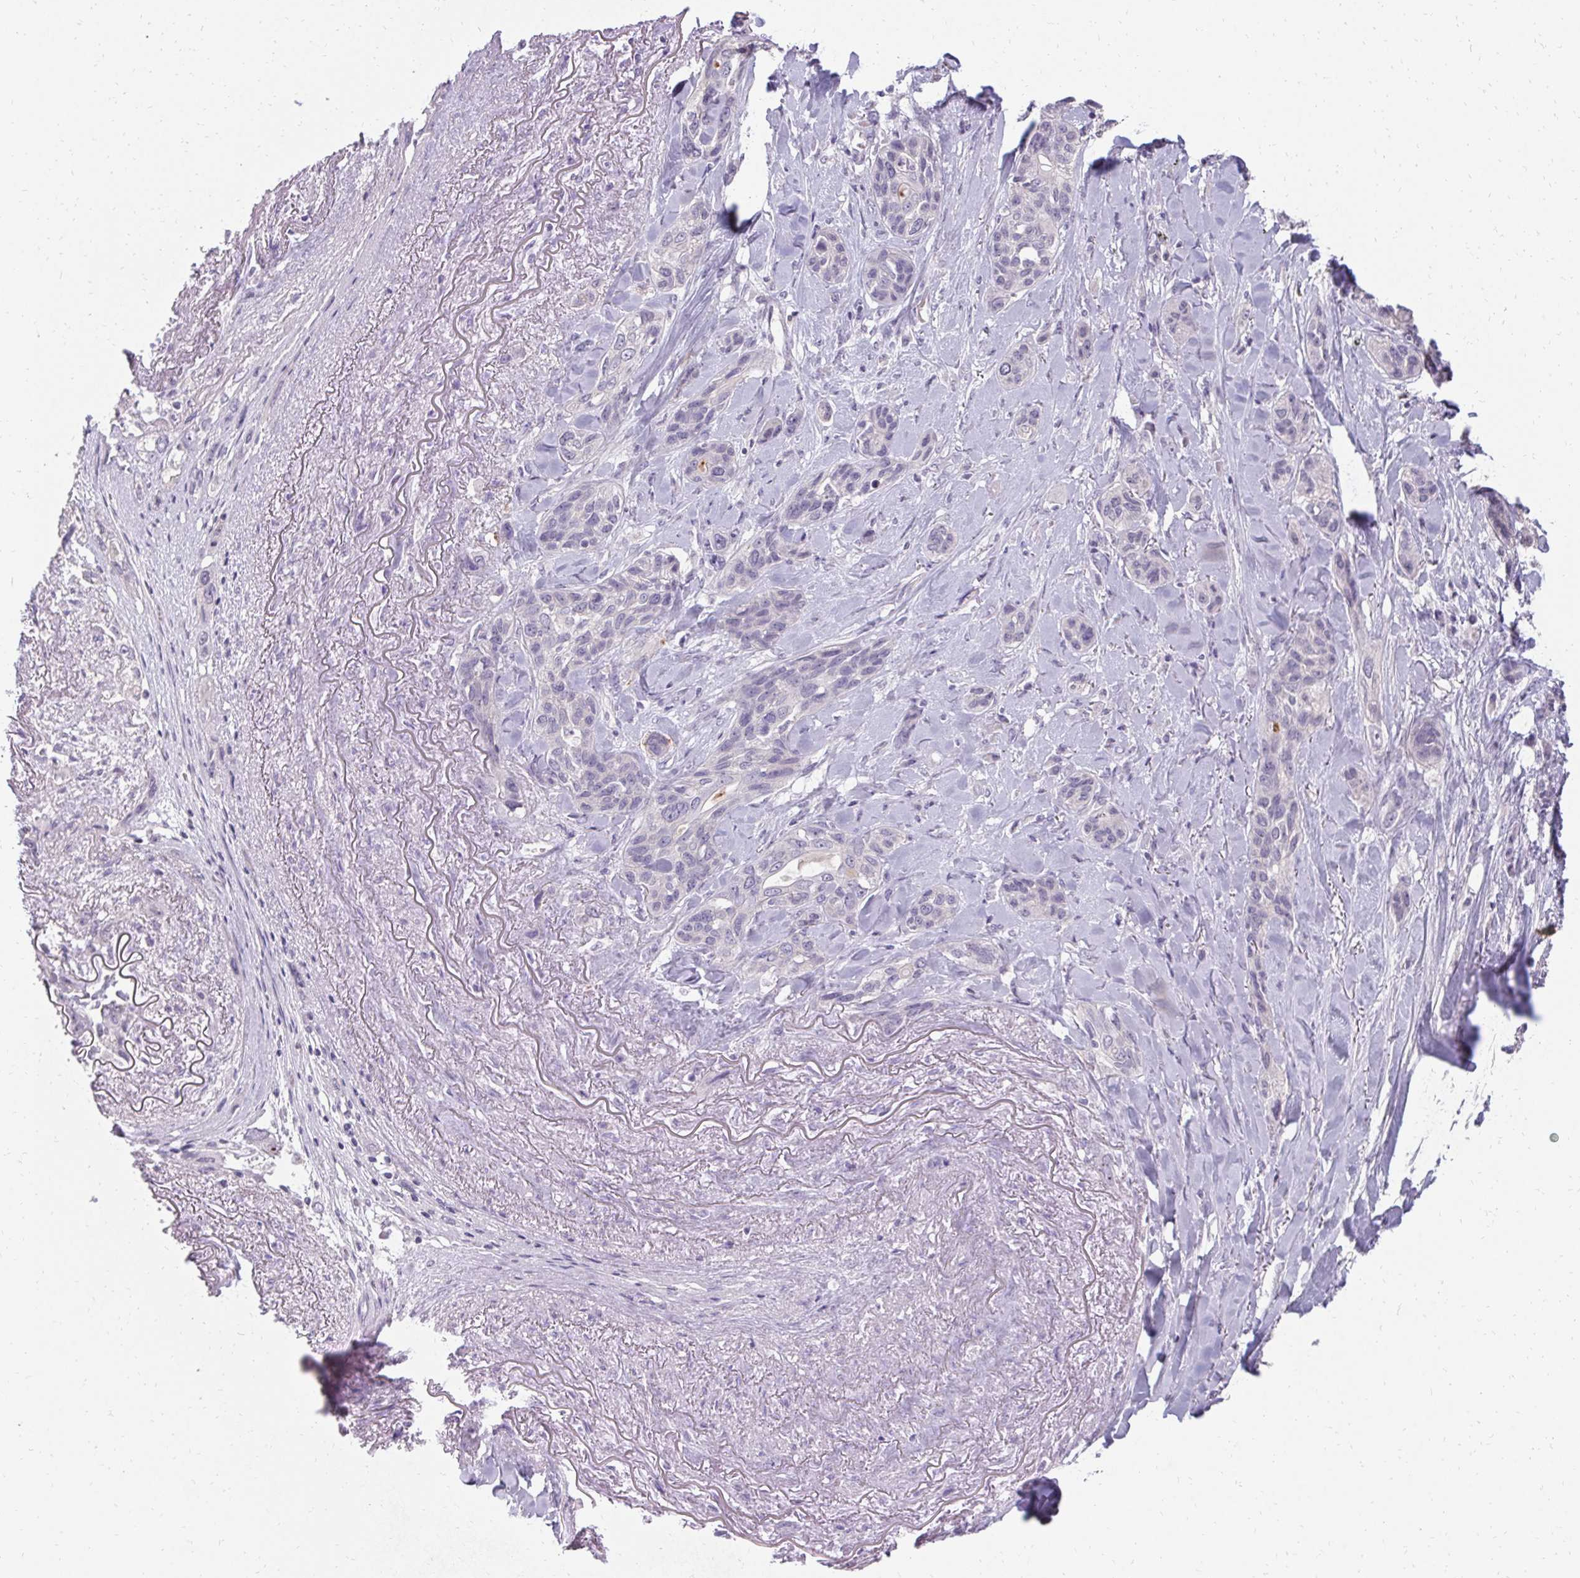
{"staining": {"intensity": "negative", "quantity": "none", "location": "none"}, "tissue": "lung cancer", "cell_type": "Tumor cells", "image_type": "cancer", "snomed": [{"axis": "morphology", "description": "Squamous cell carcinoma, NOS"}, {"axis": "topography", "description": "Lung"}], "caption": "Immunohistochemistry histopathology image of lung cancer stained for a protein (brown), which displays no positivity in tumor cells.", "gene": "HSD17B3", "patient": {"sex": "female", "age": 70}}